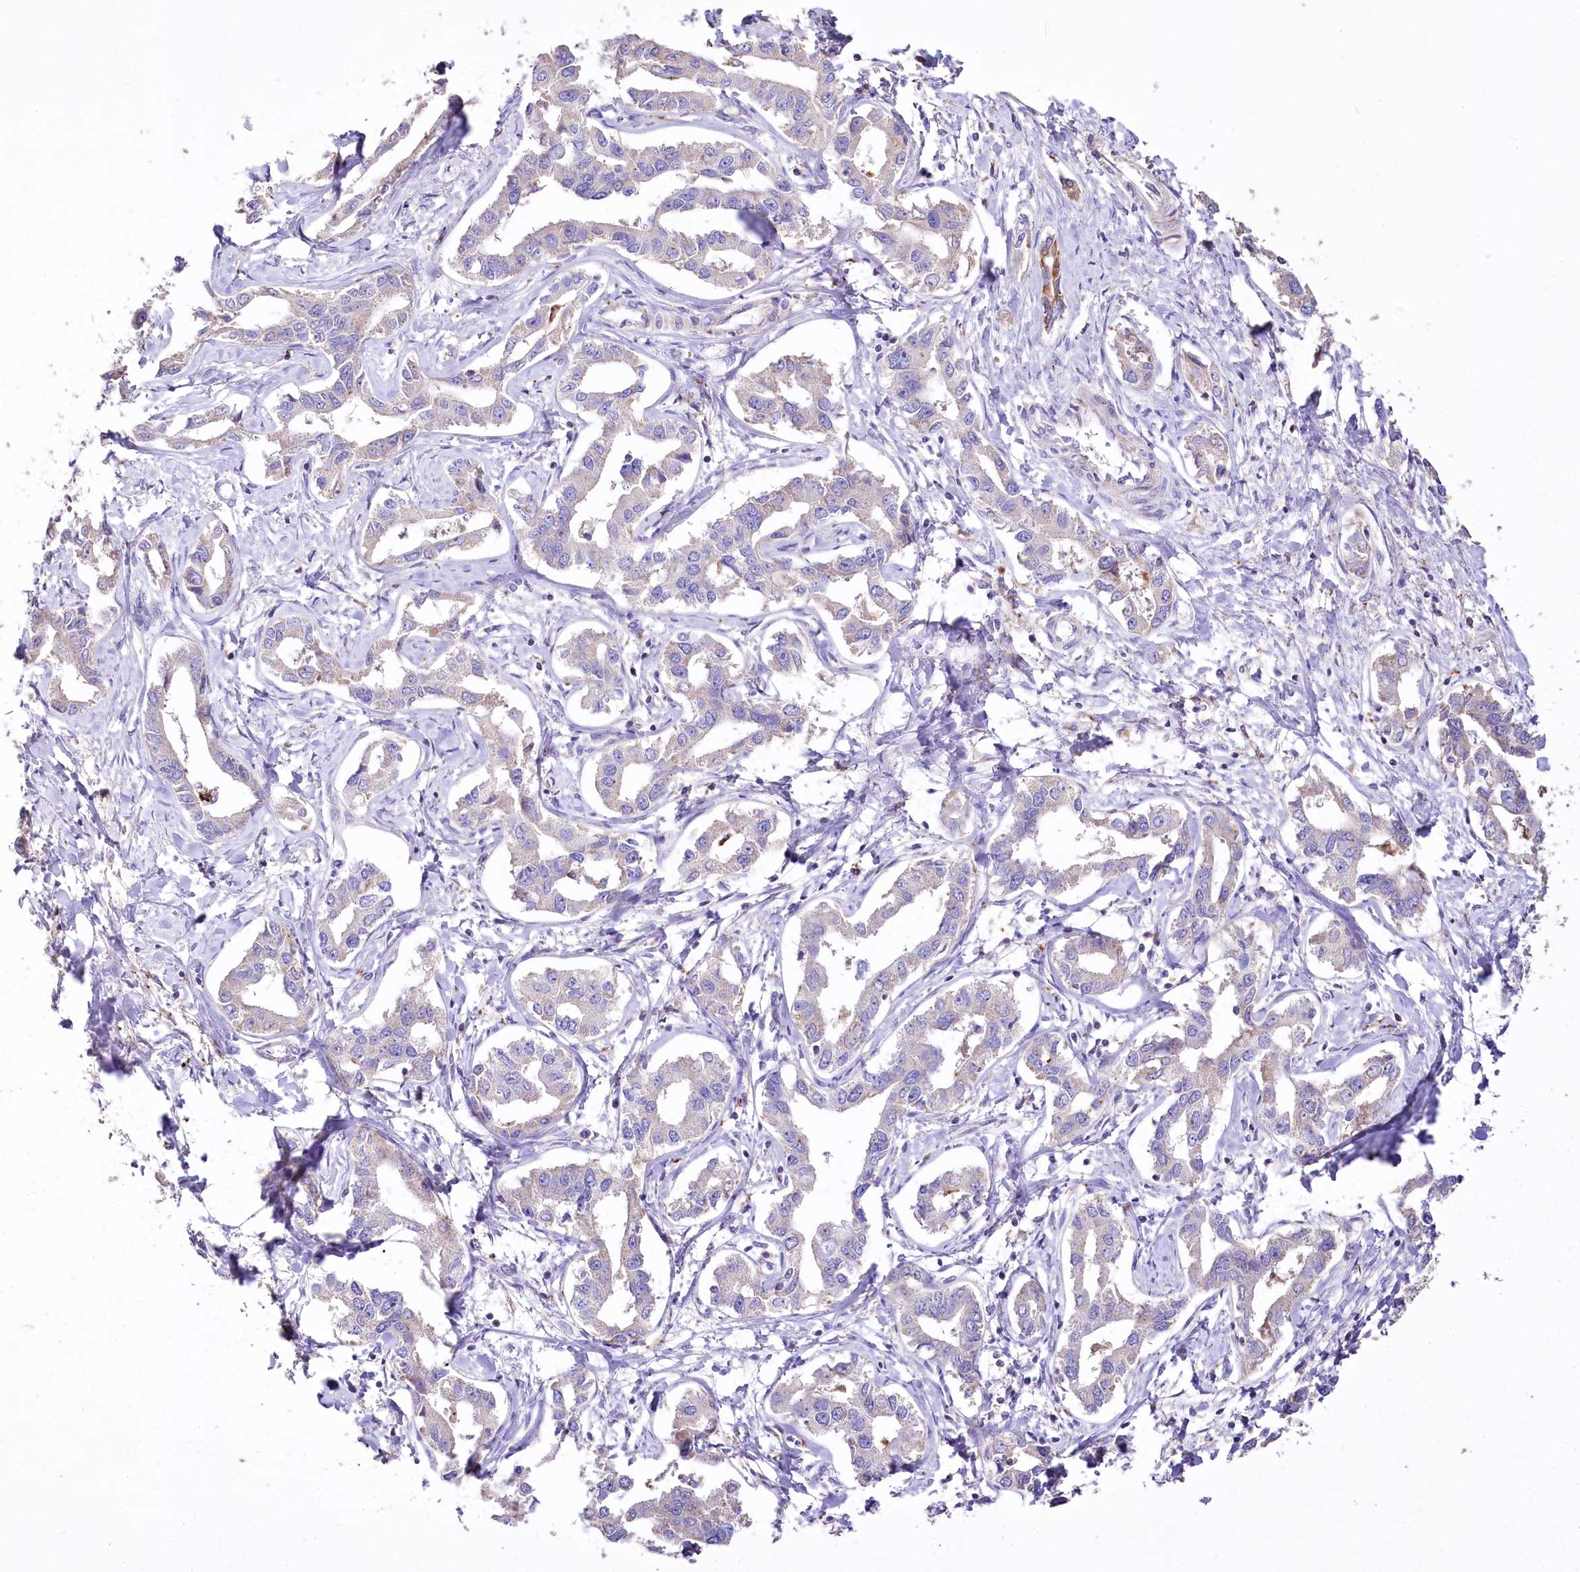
{"staining": {"intensity": "negative", "quantity": "none", "location": "none"}, "tissue": "liver cancer", "cell_type": "Tumor cells", "image_type": "cancer", "snomed": [{"axis": "morphology", "description": "Cholangiocarcinoma"}, {"axis": "topography", "description": "Liver"}], "caption": "Tumor cells show no significant protein positivity in liver cholangiocarcinoma.", "gene": "PTER", "patient": {"sex": "male", "age": 59}}